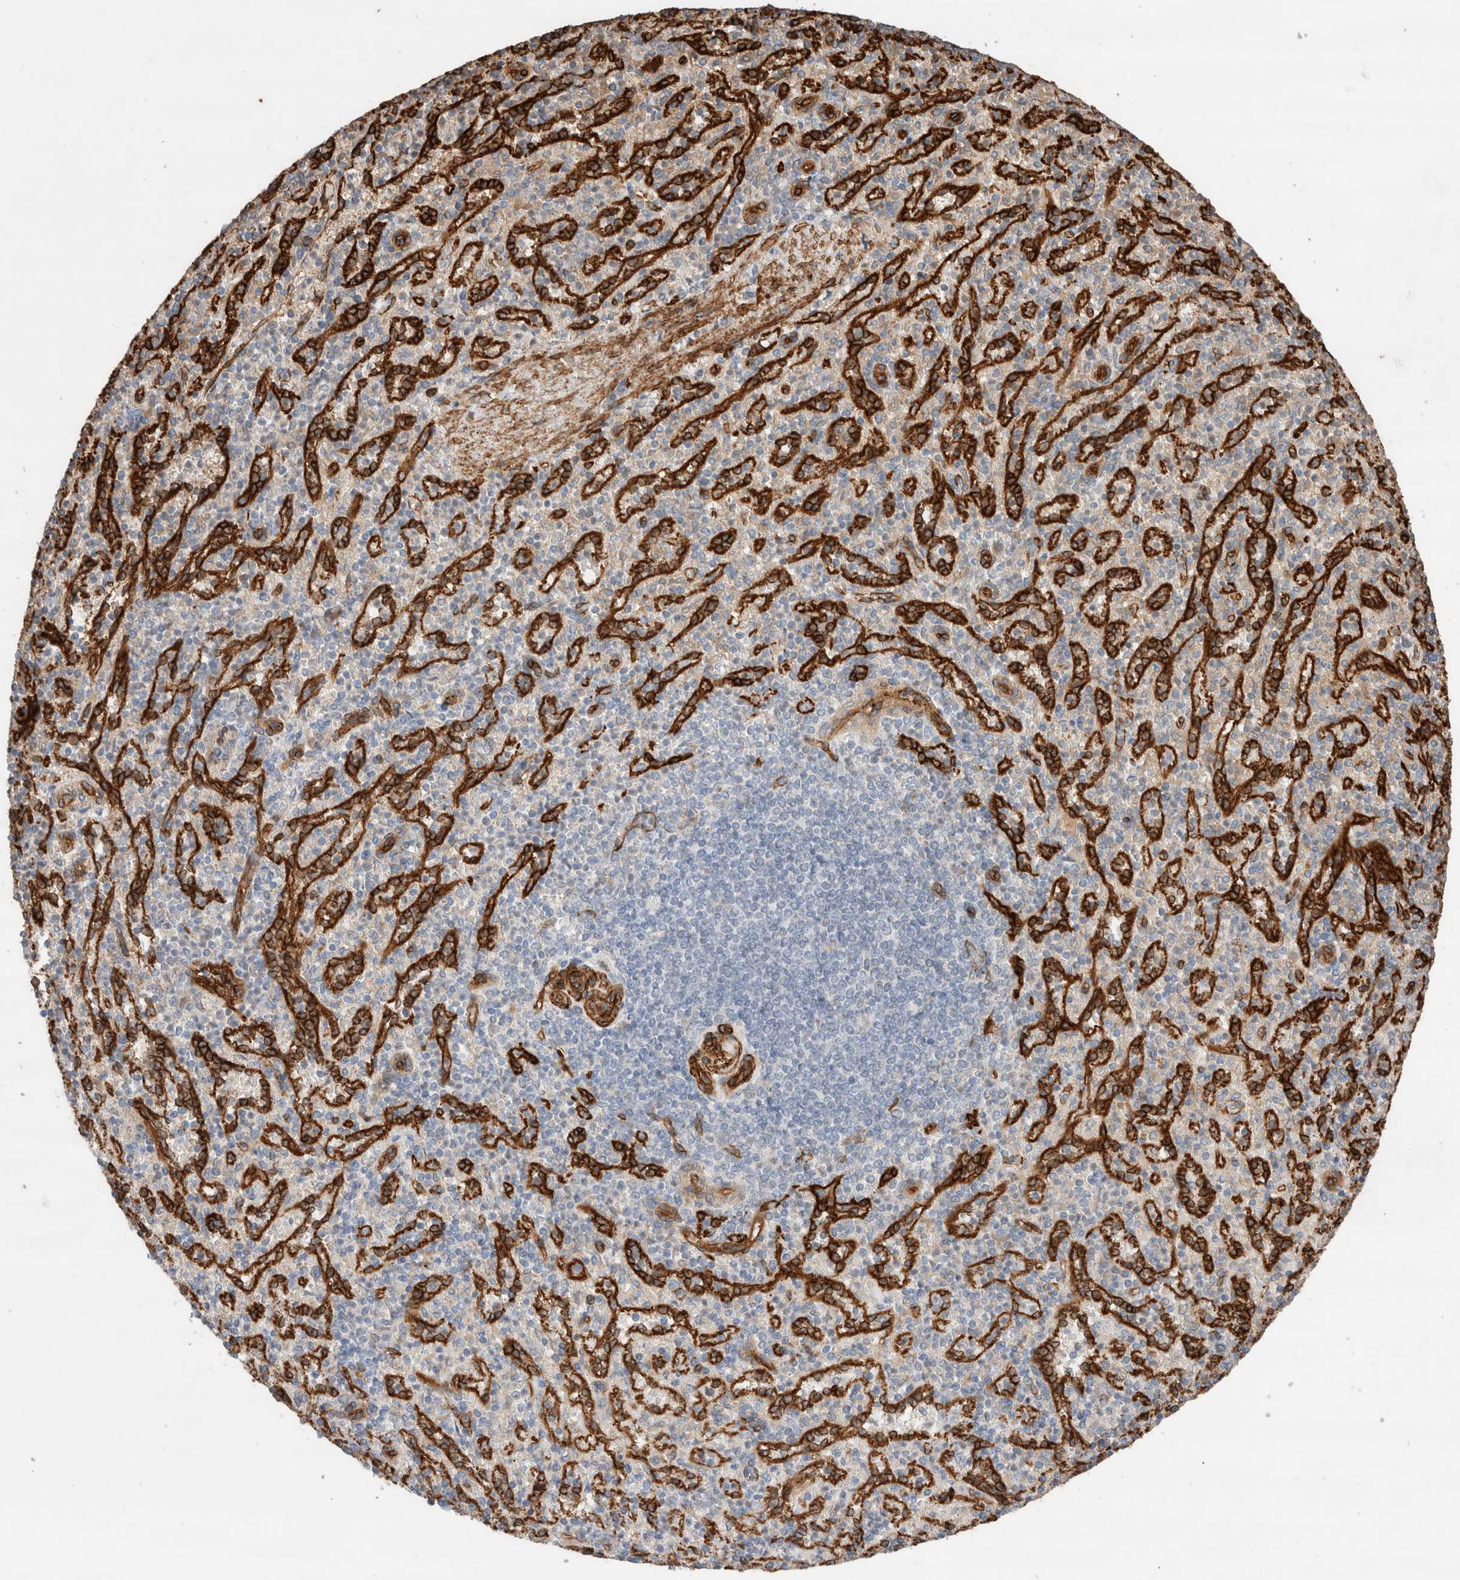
{"staining": {"intensity": "negative", "quantity": "none", "location": "none"}, "tissue": "spleen", "cell_type": "Cells in red pulp", "image_type": "normal", "snomed": [{"axis": "morphology", "description": "Normal tissue, NOS"}, {"axis": "topography", "description": "Spleen"}], "caption": "Cells in red pulp show no significant protein staining in normal spleen. (Brightfield microscopy of DAB IHC at high magnification).", "gene": "RAB32", "patient": {"sex": "female", "age": 74}}